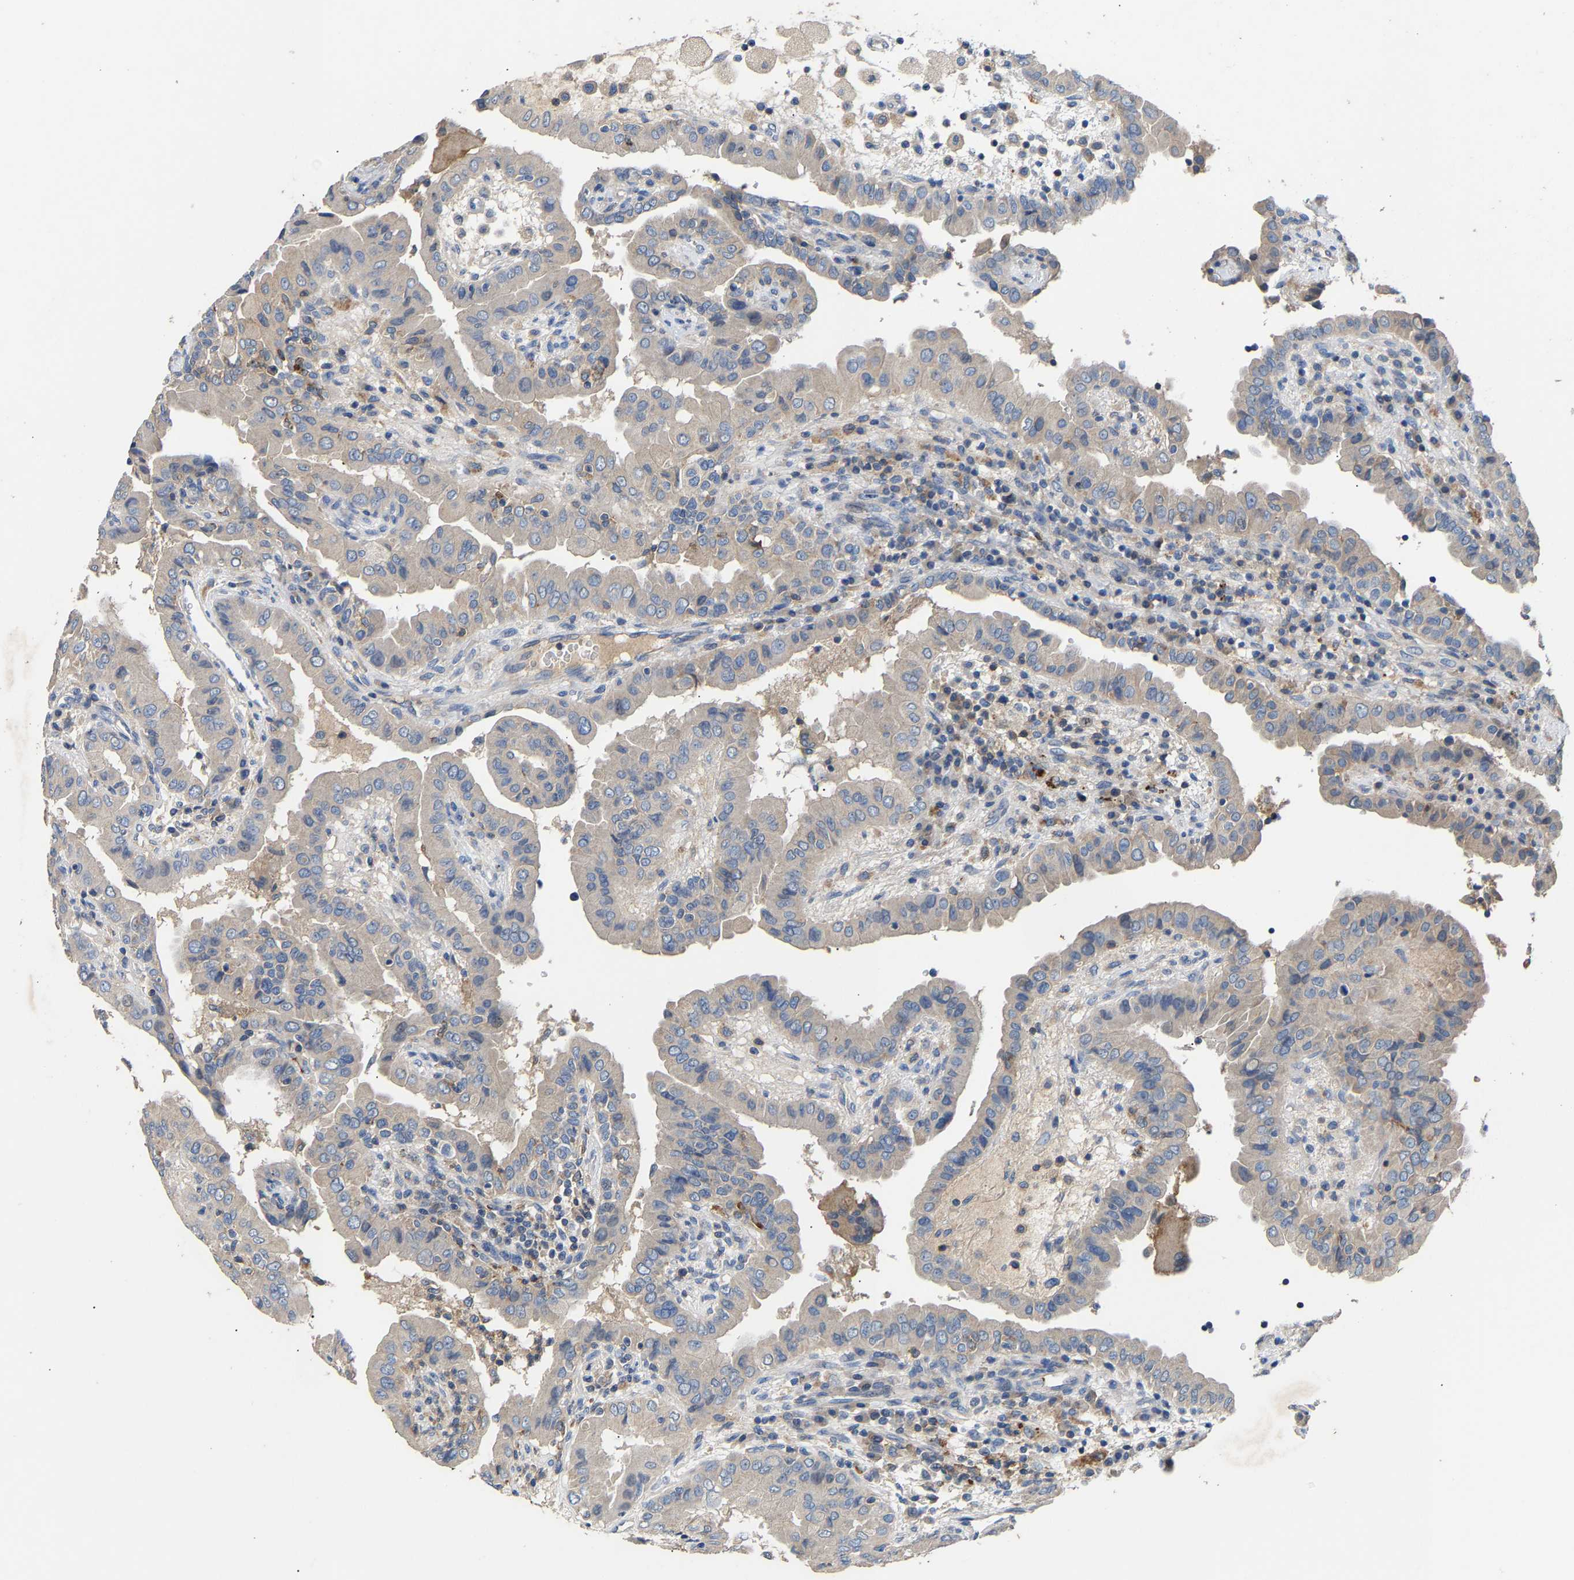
{"staining": {"intensity": "weak", "quantity": "<25%", "location": "cytoplasmic/membranous"}, "tissue": "thyroid cancer", "cell_type": "Tumor cells", "image_type": "cancer", "snomed": [{"axis": "morphology", "description": "Papillary adenocarcinoma, NOS"}, {"axis": "topography", "description": "Thyroid gland"}], "caption": "Tumor cells show no significant protein staining in thyroid cancer.", "gene": "CCDC171", "patient": {"sex": "male", "age": 33}}